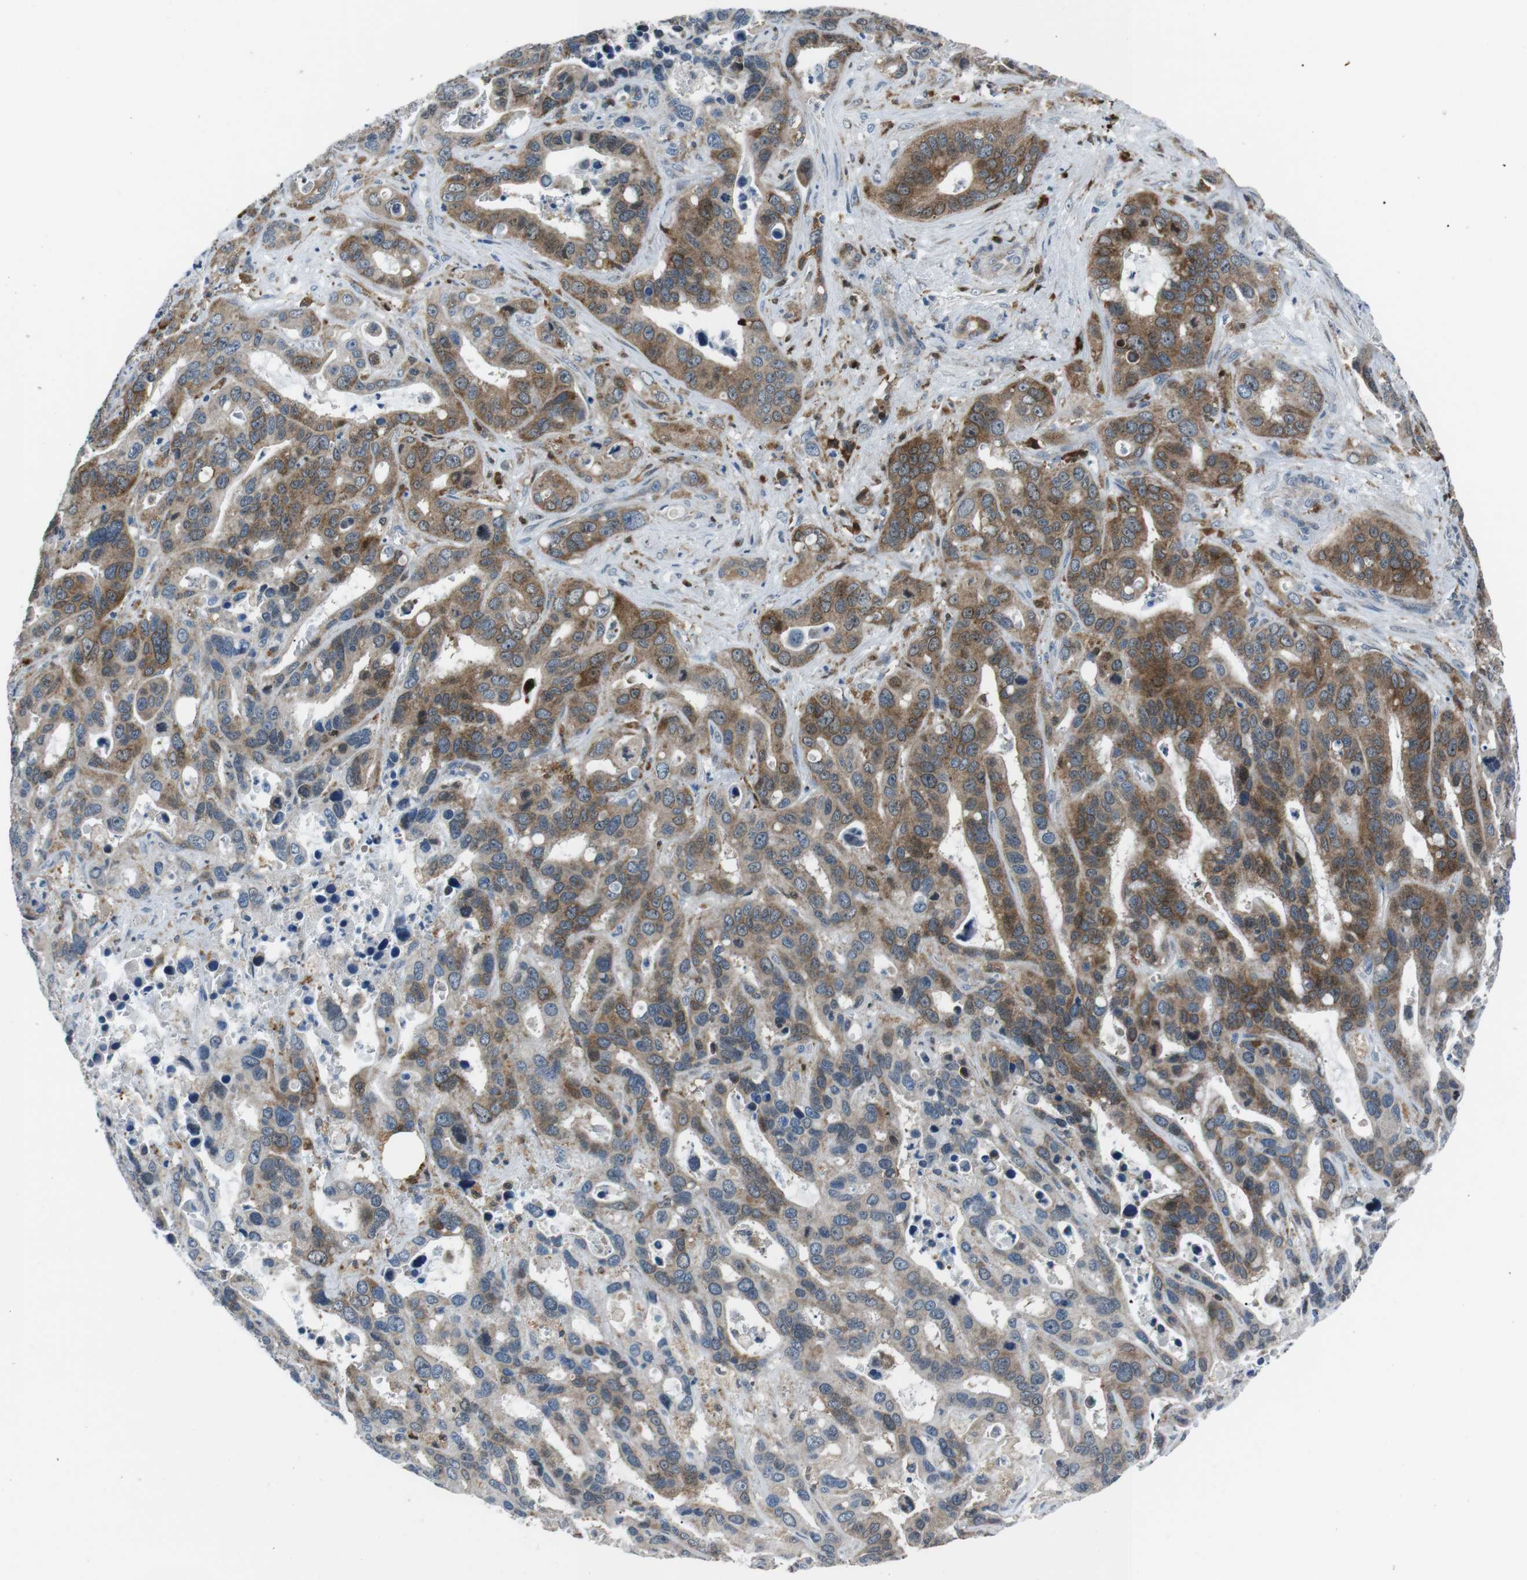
{"staining": {"intensity": "moderate", "quantity": ">75%", "location": "cytoplasmic/membranous"}, "tissue": "liver cancer", "cell_type": "Tumor cells", "image_type": "cancer", "snomed": [{"axis": "morphology", "description": "Cholangiocarcinoma"}, {"axis": "topography", "description": "Liver"}], "caption": "Cholangiocarcinoma (liver) stained with a protein marker reveals moderate staining in tumor cells.", "gene": "BLNK", "patient": {"sex": "female", "age": 65}}